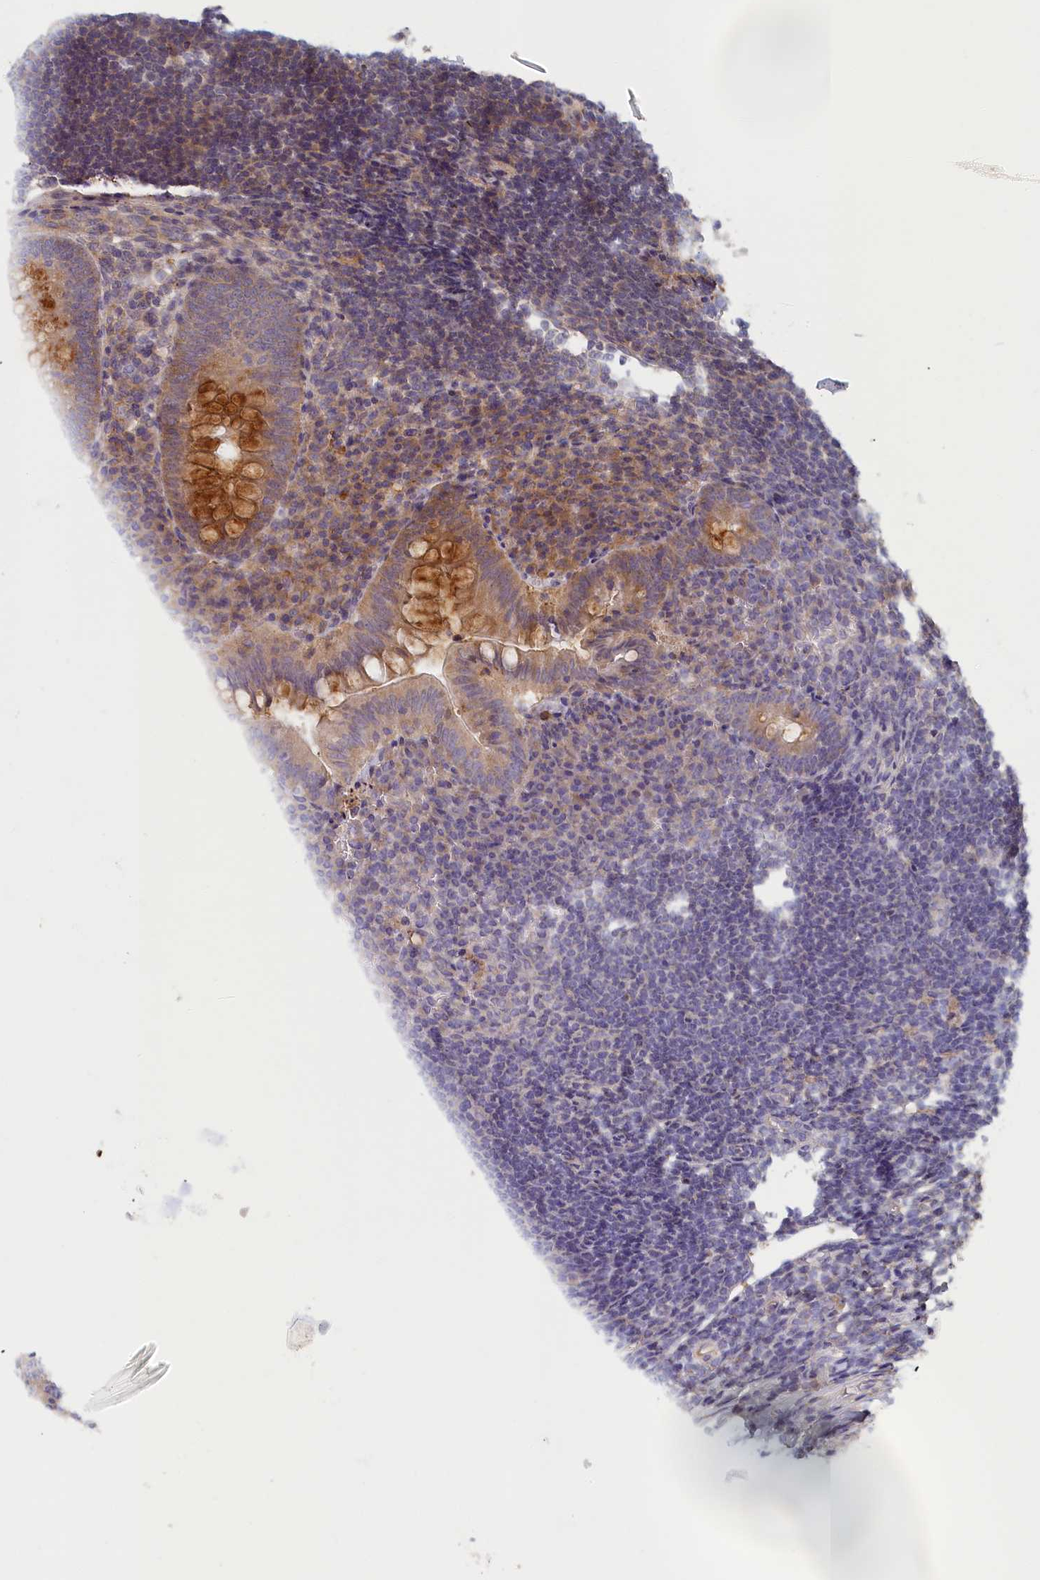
{"staining": {"intensity": "moderate", "quantity": ">75%", "location": "cytoplasmic/membranous"}, "tissue": "appendix", "cell_type": "Glandular cells", "image_type": "normal", "snomed": [{"axis": "morphology", "description": "Normal tissue, NOS"}, {"axis": "topography", "description": "Appendix"}], "caption": "High-magnification brightfield microscopy of unremarkable appendix stained with DAB (brown) and counterstained with hematoxylin (blue). glandular cells exhibit moderate cytoplasmic/membranous staining is identified in approximately>75% of cells. (DAB (3,3'-diaminobenzidine) IHC, brown staining for protein, blue staining for nuclei).", "gene": "STX16", "patient": {"sex": "female", "age": 33}}